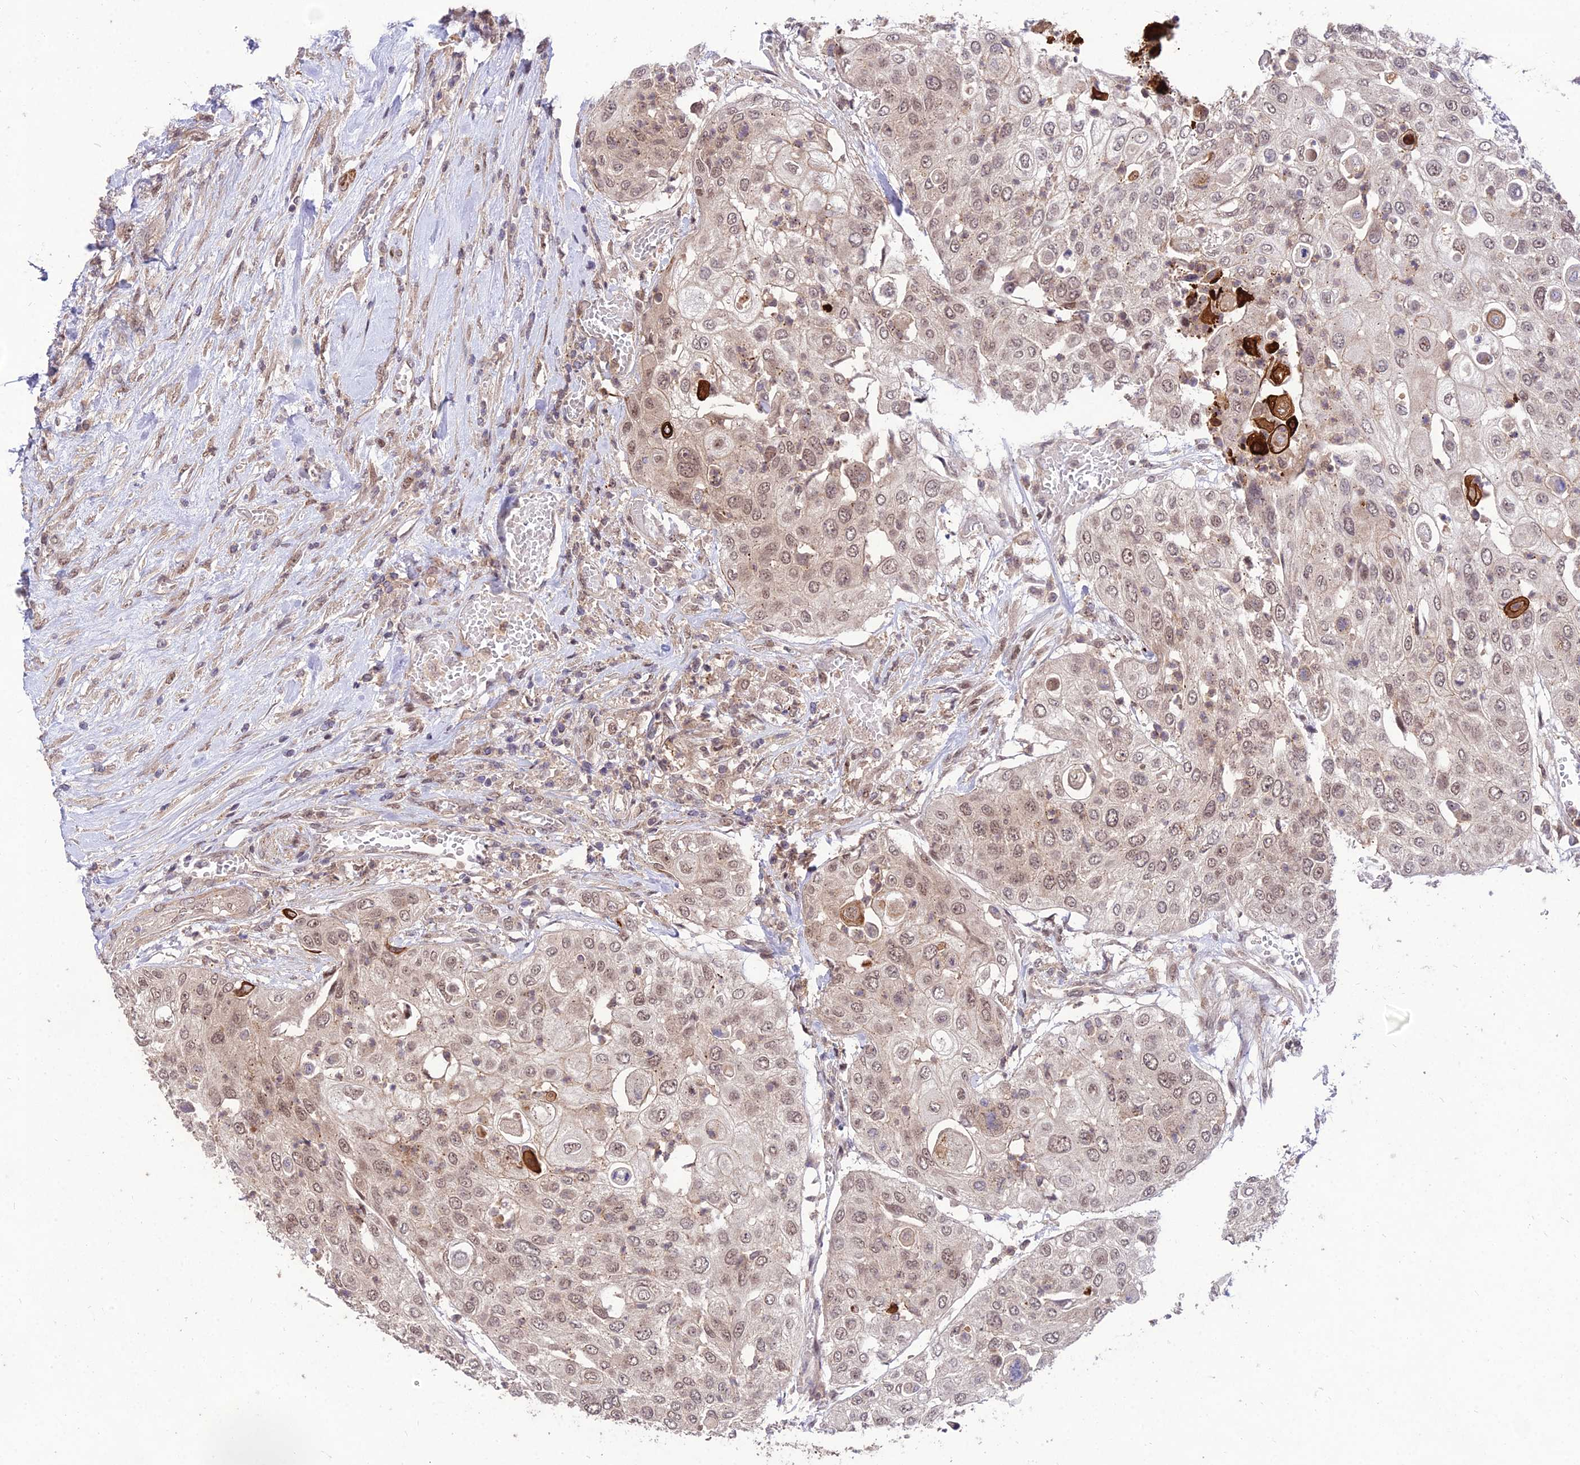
{"staining": {"intensity": "weak", "quantity": ">75%", "location": "nuclear"}, "tissue": "urothelial cancer", "cell_type": "Tumor cells", "image_type": "cancer", "snomed": [{"axis": "morphology", "description": "Urothelial carcinoma, High grade"}, {"axis": "topography", "description": "Urinary bladder"}], "caption": "Weak nuclear positivity is seen in approximately >75% of tumor cells in urothelial carcinoma (high-grade).", "gene": "ZNF85", "patient": {"sex": "female", "age": 79}}